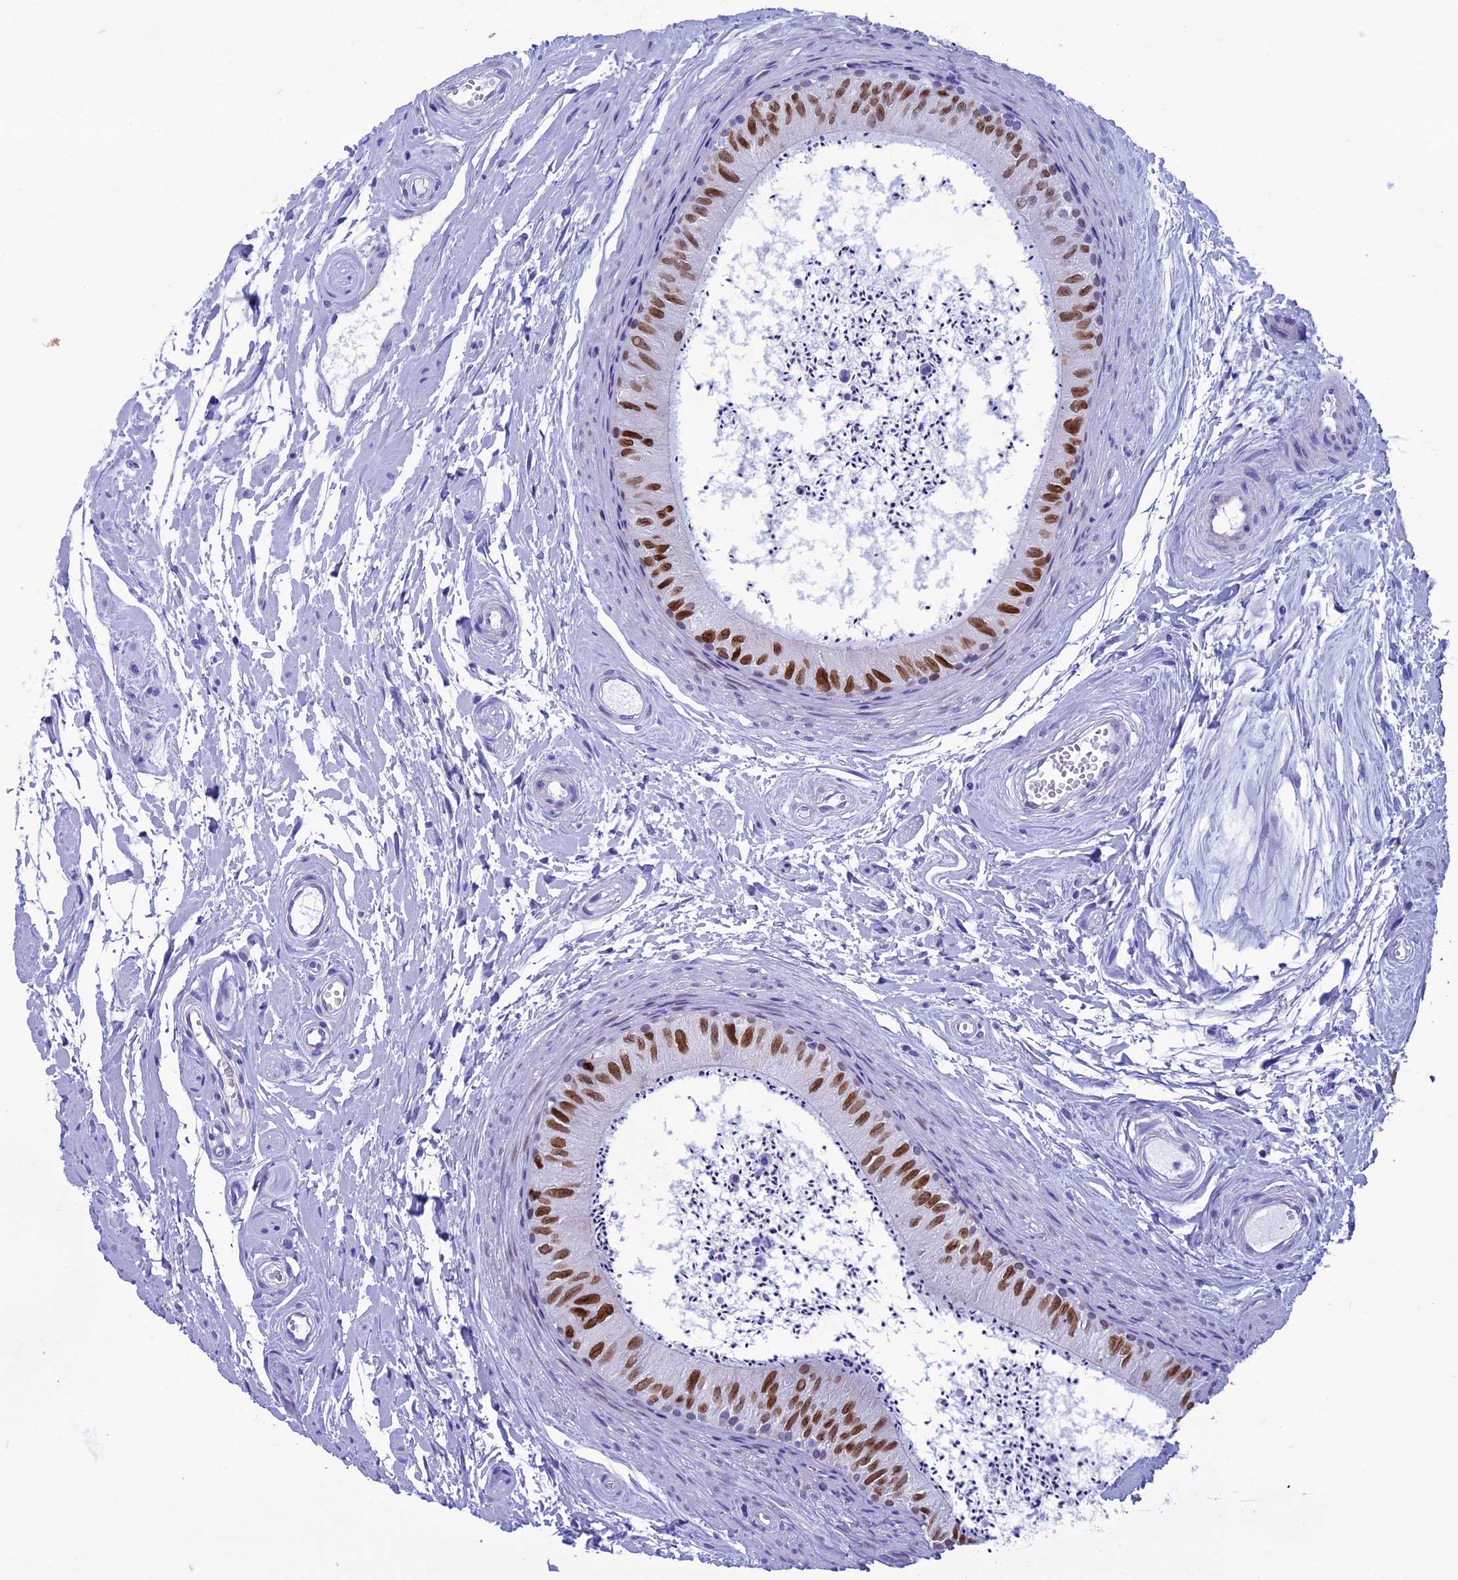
{"staining": {"intensity": "strong", "quantity": ">75%", "location": "nuclear"}, "tissue": "epididymis", "cell_type": "Glandular cells", "image_type": "normal", "snomed": [{"axis": "morphology", "description": "Normal tissue, NOS"}, {"axis": "topography", "description": "Epididymis"}], "caption": "Immunohistochemistry (IHC) histopathology image of normal epididymis stained for a protein (brown), which exhibits high levels of strong nuclear expression in about >75% of glandular cells.", "gene": "FAM169A", "patient": {"sex": "male", "age": 56}}